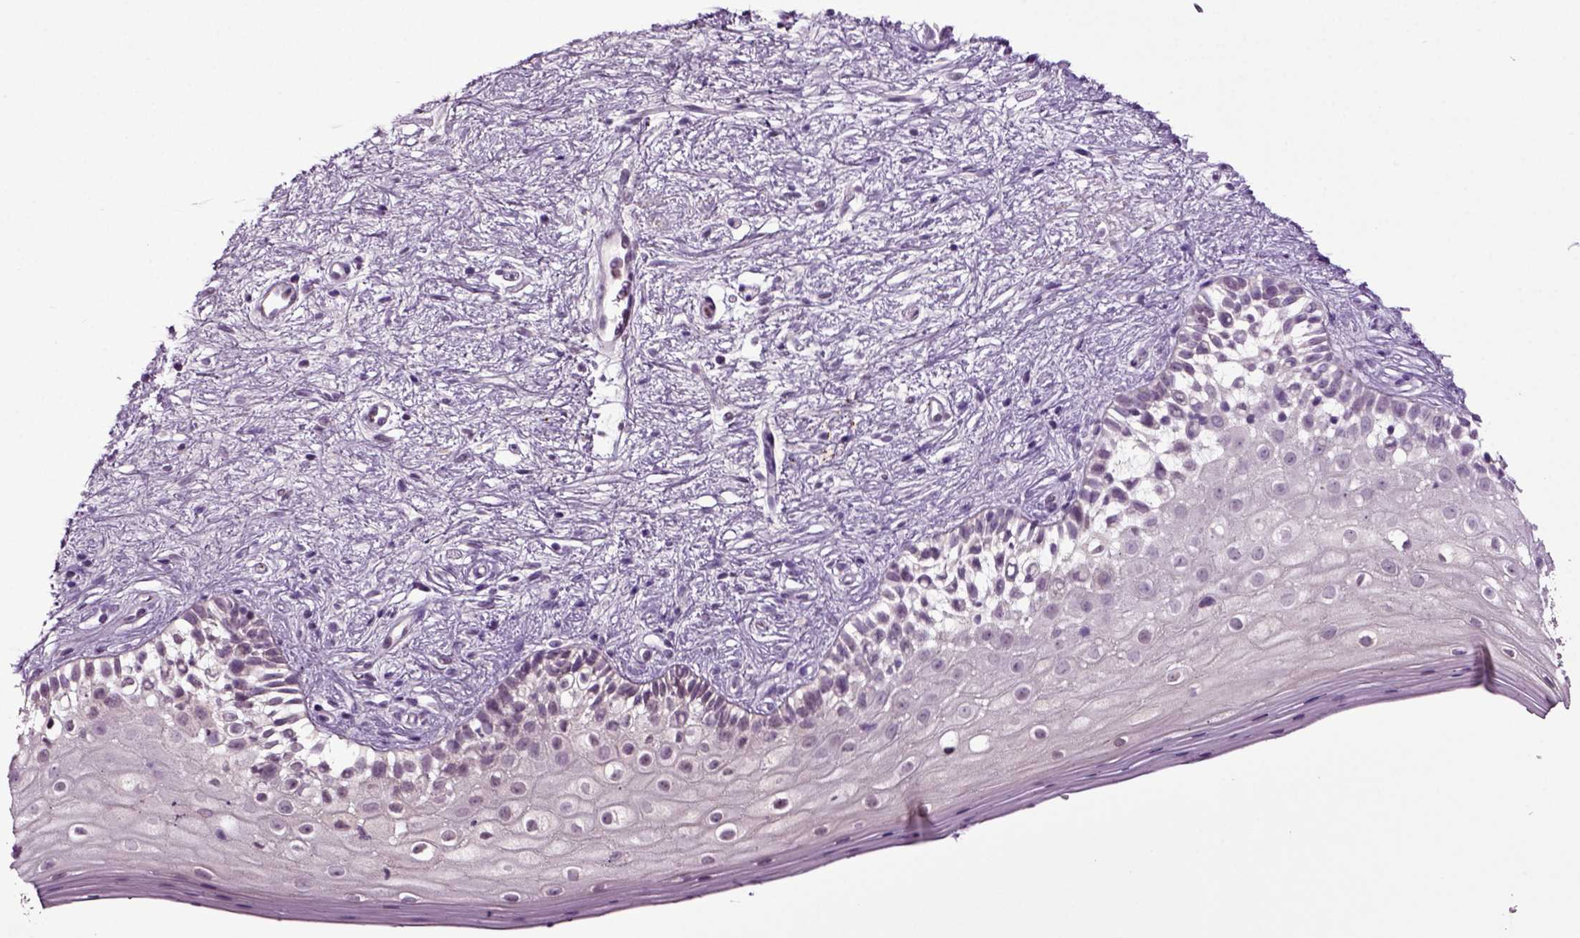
{"staining": {"intensity": "negative", "quantity": "none", "location": "none"}, "tissue": "vagina", "cell_type": "Squamous epithelial cells", "image_type": "normal", "snomed": [{"axis": "morphology", "description": "Normal tissue, NOS"}, {"axis": "topography", "description": "Vagina"}], "caption": "Protein analysis of benign vagina reveals no significant expression in squamous epithelial cells.", "gene": "FGF11", "patient": {"sex": "female", "age": 47}}